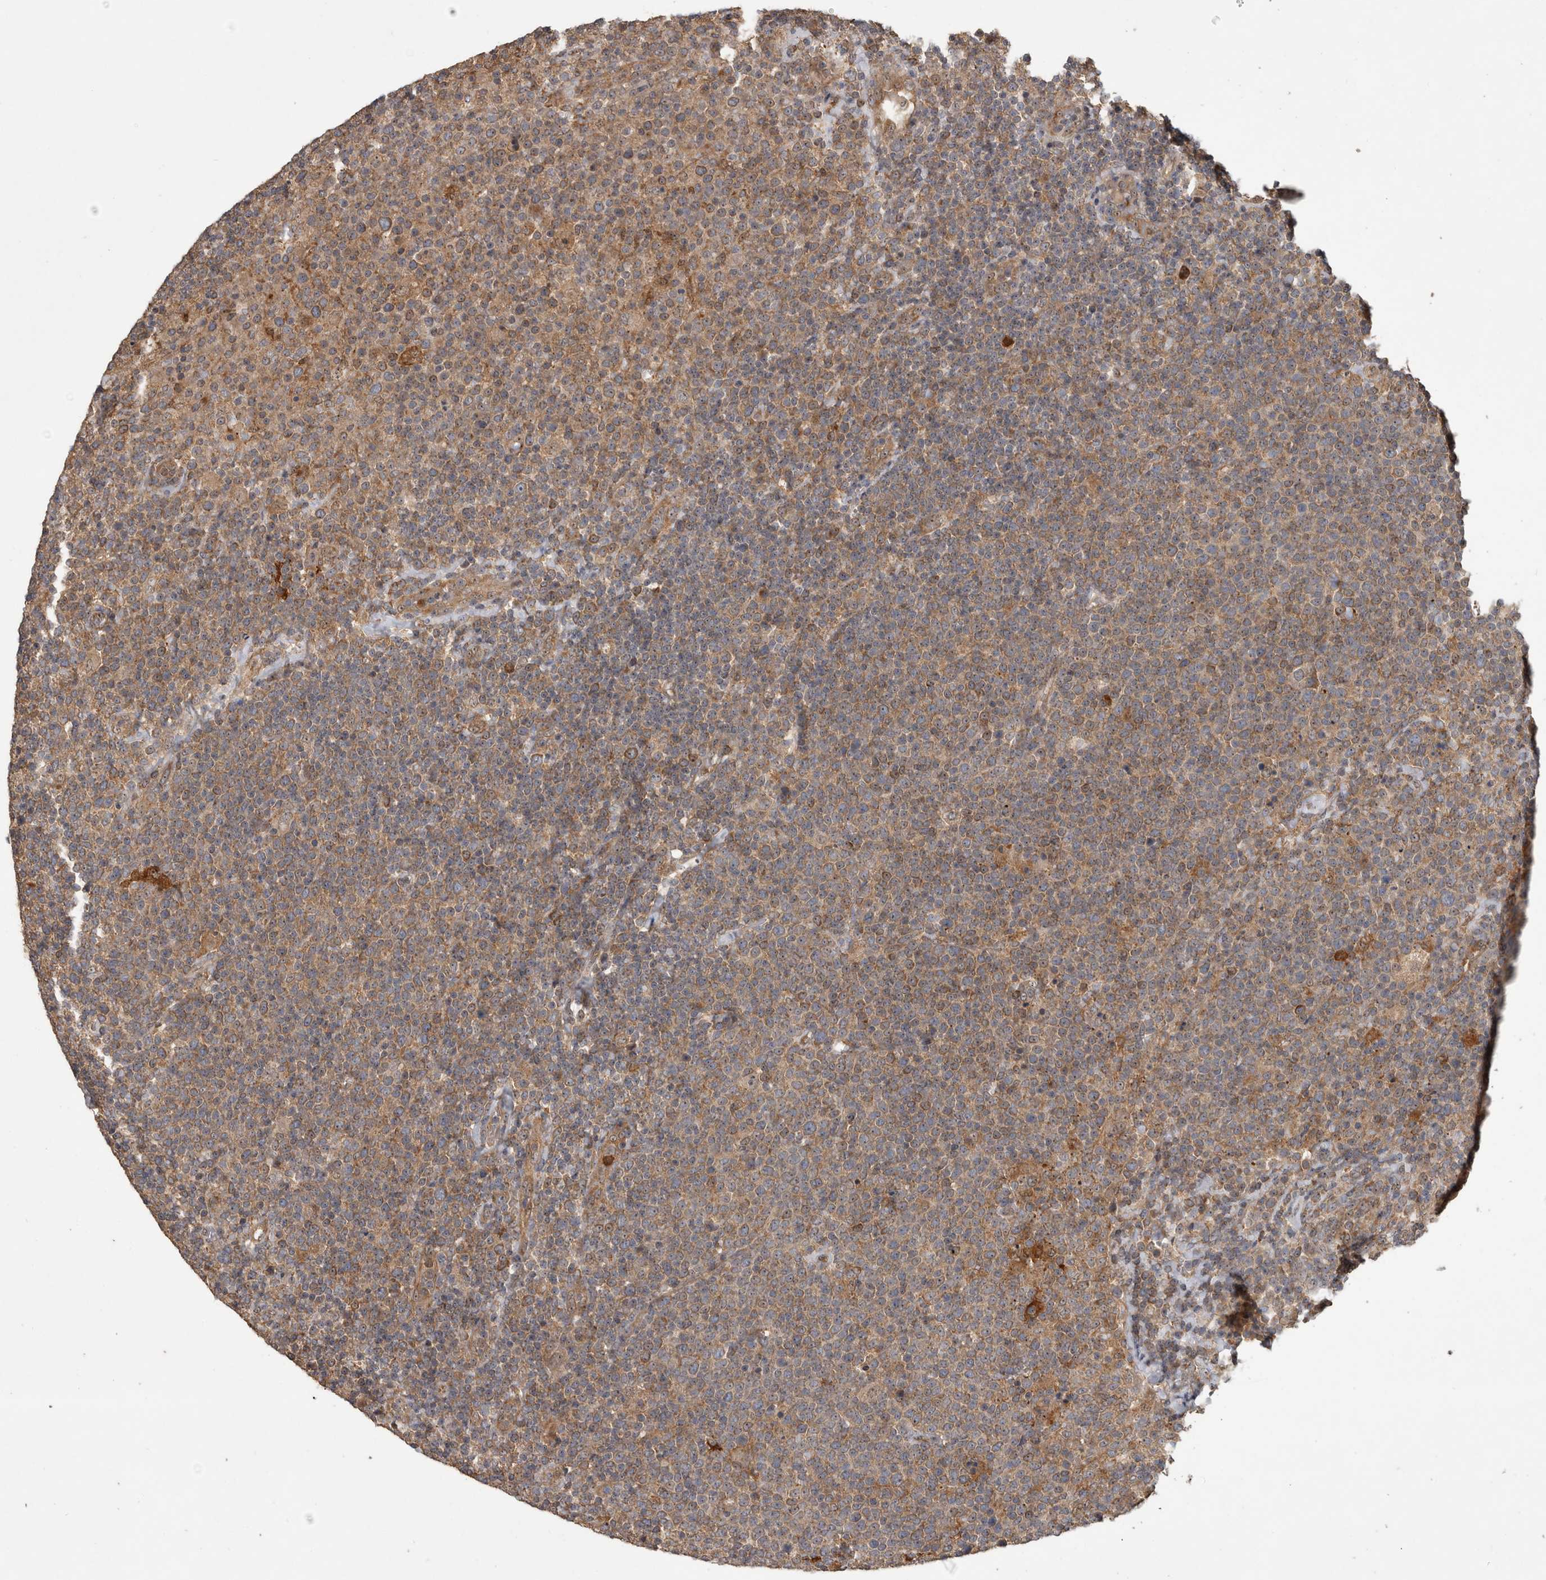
{"staining": {"intensity": "moderate", "quantity": ">75%", "location": "cytoplasmic/membranous"}, "tissue": "lymphoma", "cell_type": "Tumor cells", "image_type": "cancer", "snomed": [{"axis": "morphology", "description": "Malignant lymphoma, non-Hodgkin's type, High grade"}, {"axis": "topography", "description": "Lymph node"}], "caption": "Lymphoma stained with a brown dye exhibits moderate cytoplasmic/membranous positive positivity in approximately >75% of tumor cells.", "gene": "ATXN2", "patient": {"sex": "male", "age": 61}}